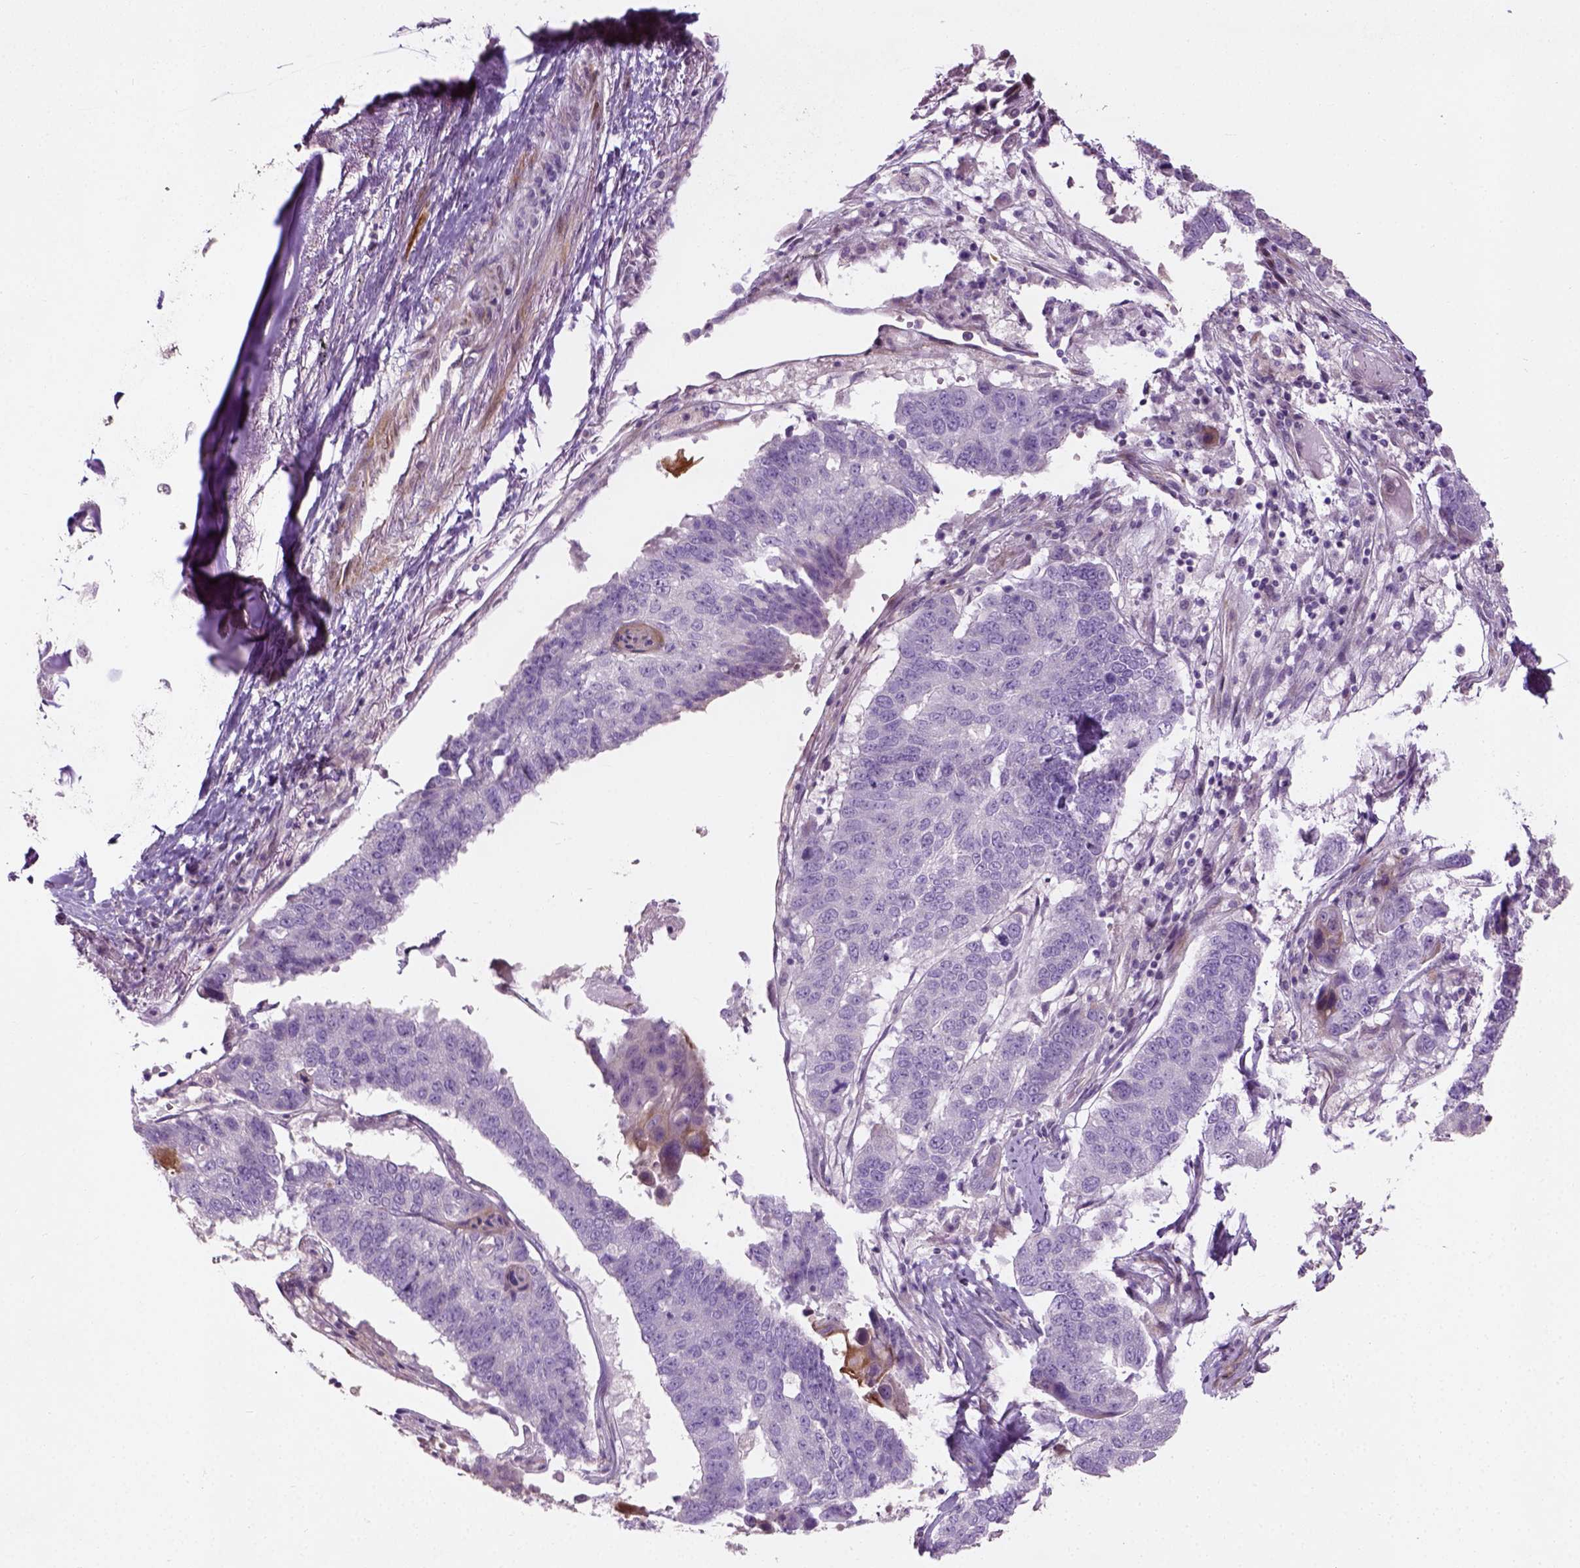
{"staining": {"intensity": "negative", "quantity": "none", "location": "none"}, "tissue": "lung cancer", "cell_type": "Tumor cells", "image_type": "cancer", "snomed": [{"axis": "morphology", "description": "Squamous cell carcinoma, NOS"}, {"axis": "topography", "description": "Lung"}], "caption": "Tumor cells show no significant protein staining in lung cancer.", "gene": "PKP3", "patient": {"sex": "male", "age": 73}}